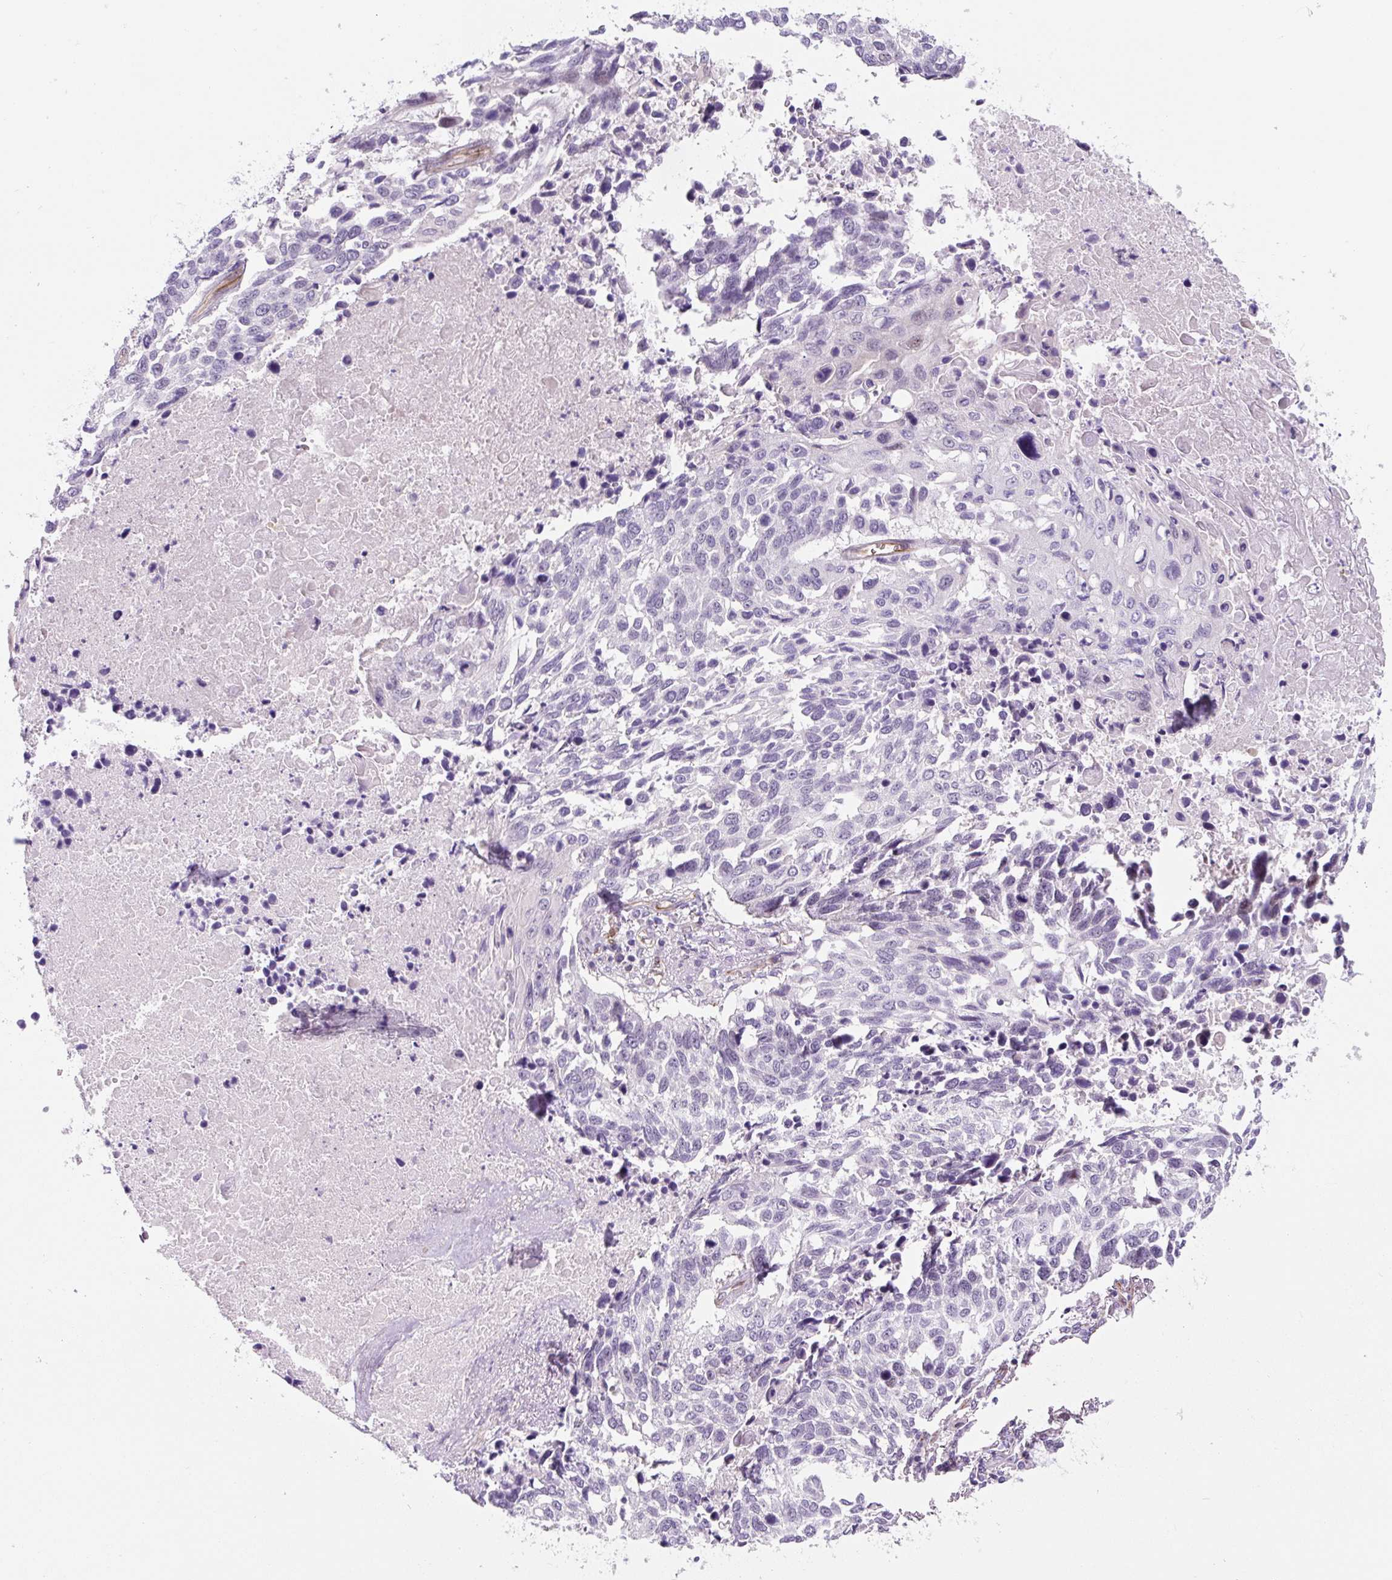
{"staining": {"intensity": "negative", "quantity": "none", "location": "none"}, "tissue": "lung cancer", "cell_type": "Tumor cells", "image_type": "cancer", "snomed": [{"axis": "morphology", "description": "Squamous cell carcinoma, NOS"}, {"axis": "topography", "description": "Lung"}], "caption": "DAB immunohistochemical staining of lung cancer (squamous cell carcinoma) reveals no significant staining in tumor cells. Brightfield microscopy of immunohistochemistry stained with DAB (brown) and hematoxylin (blue), captured at high magnification.", "gene": "CCL25", "patient": {"sex": "male", "age": 62}}